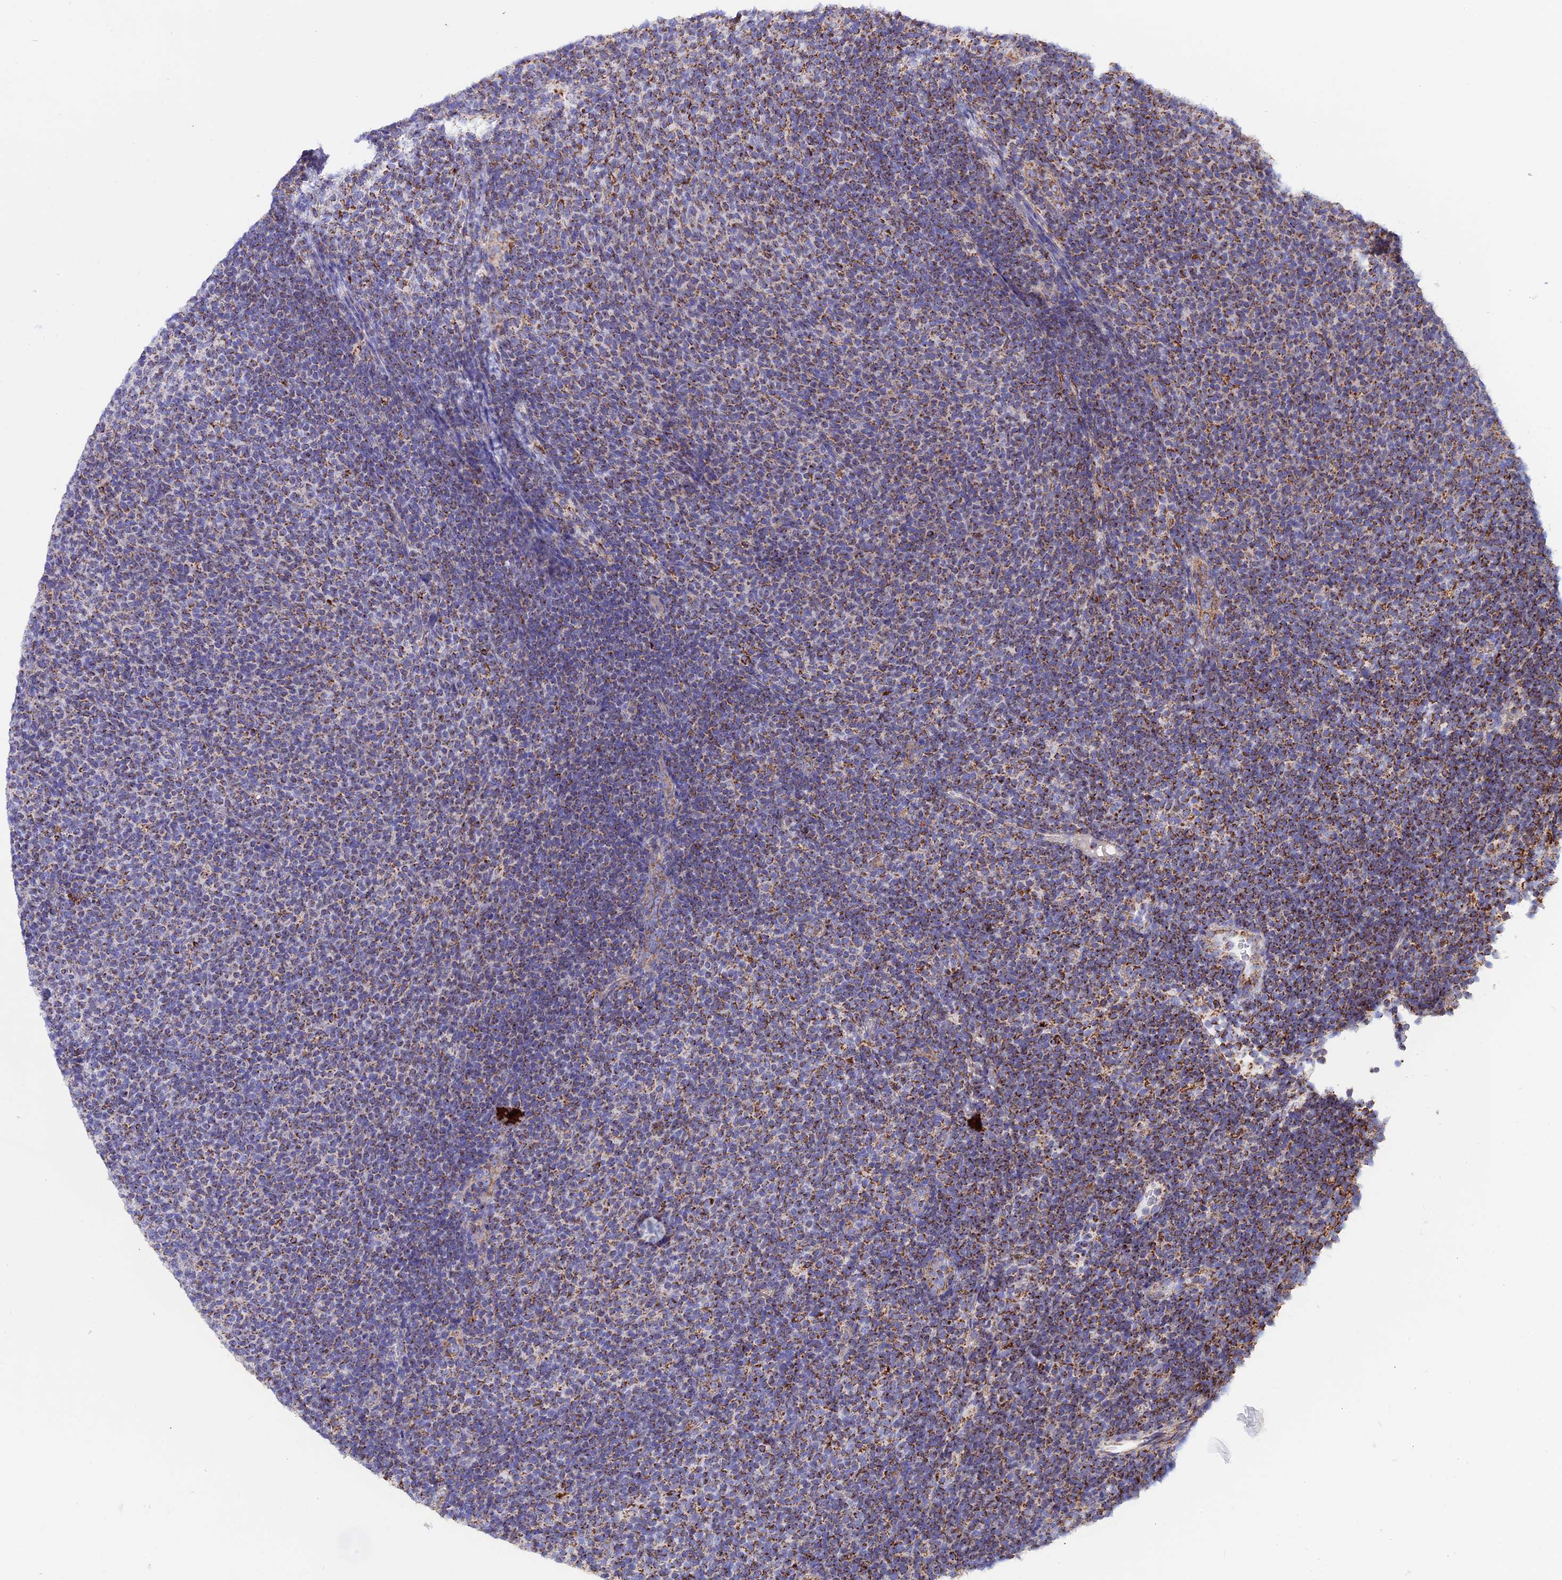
{"staining": {"intensity": "moderate", "quantity": ">75%", "location": "cytoplasmic/membranous"}, "tissue": "lymphoma", "cell_type": "Tumor cells", "image_type": "cancer", "snomed": [{"axis": "morphology", "description": "Malignant lymphoma, non-Hodgkin's type, Low grade"}, {"axis": "topography", "description": "Lymph node"}], "caption": "Protein staining by immunohistochemistry shows moderate cytoplasmic/membranous staining in about >75% of tumor cells in low-grade malignant lymphoma, non-Hodgkin's type. (DAB (3,3'-diaminobenzidine) IHC, brown staining for protein, blue staining for nuclei).", "gene": "GCDH", "patient": {"sex": "male", "age": 66}}